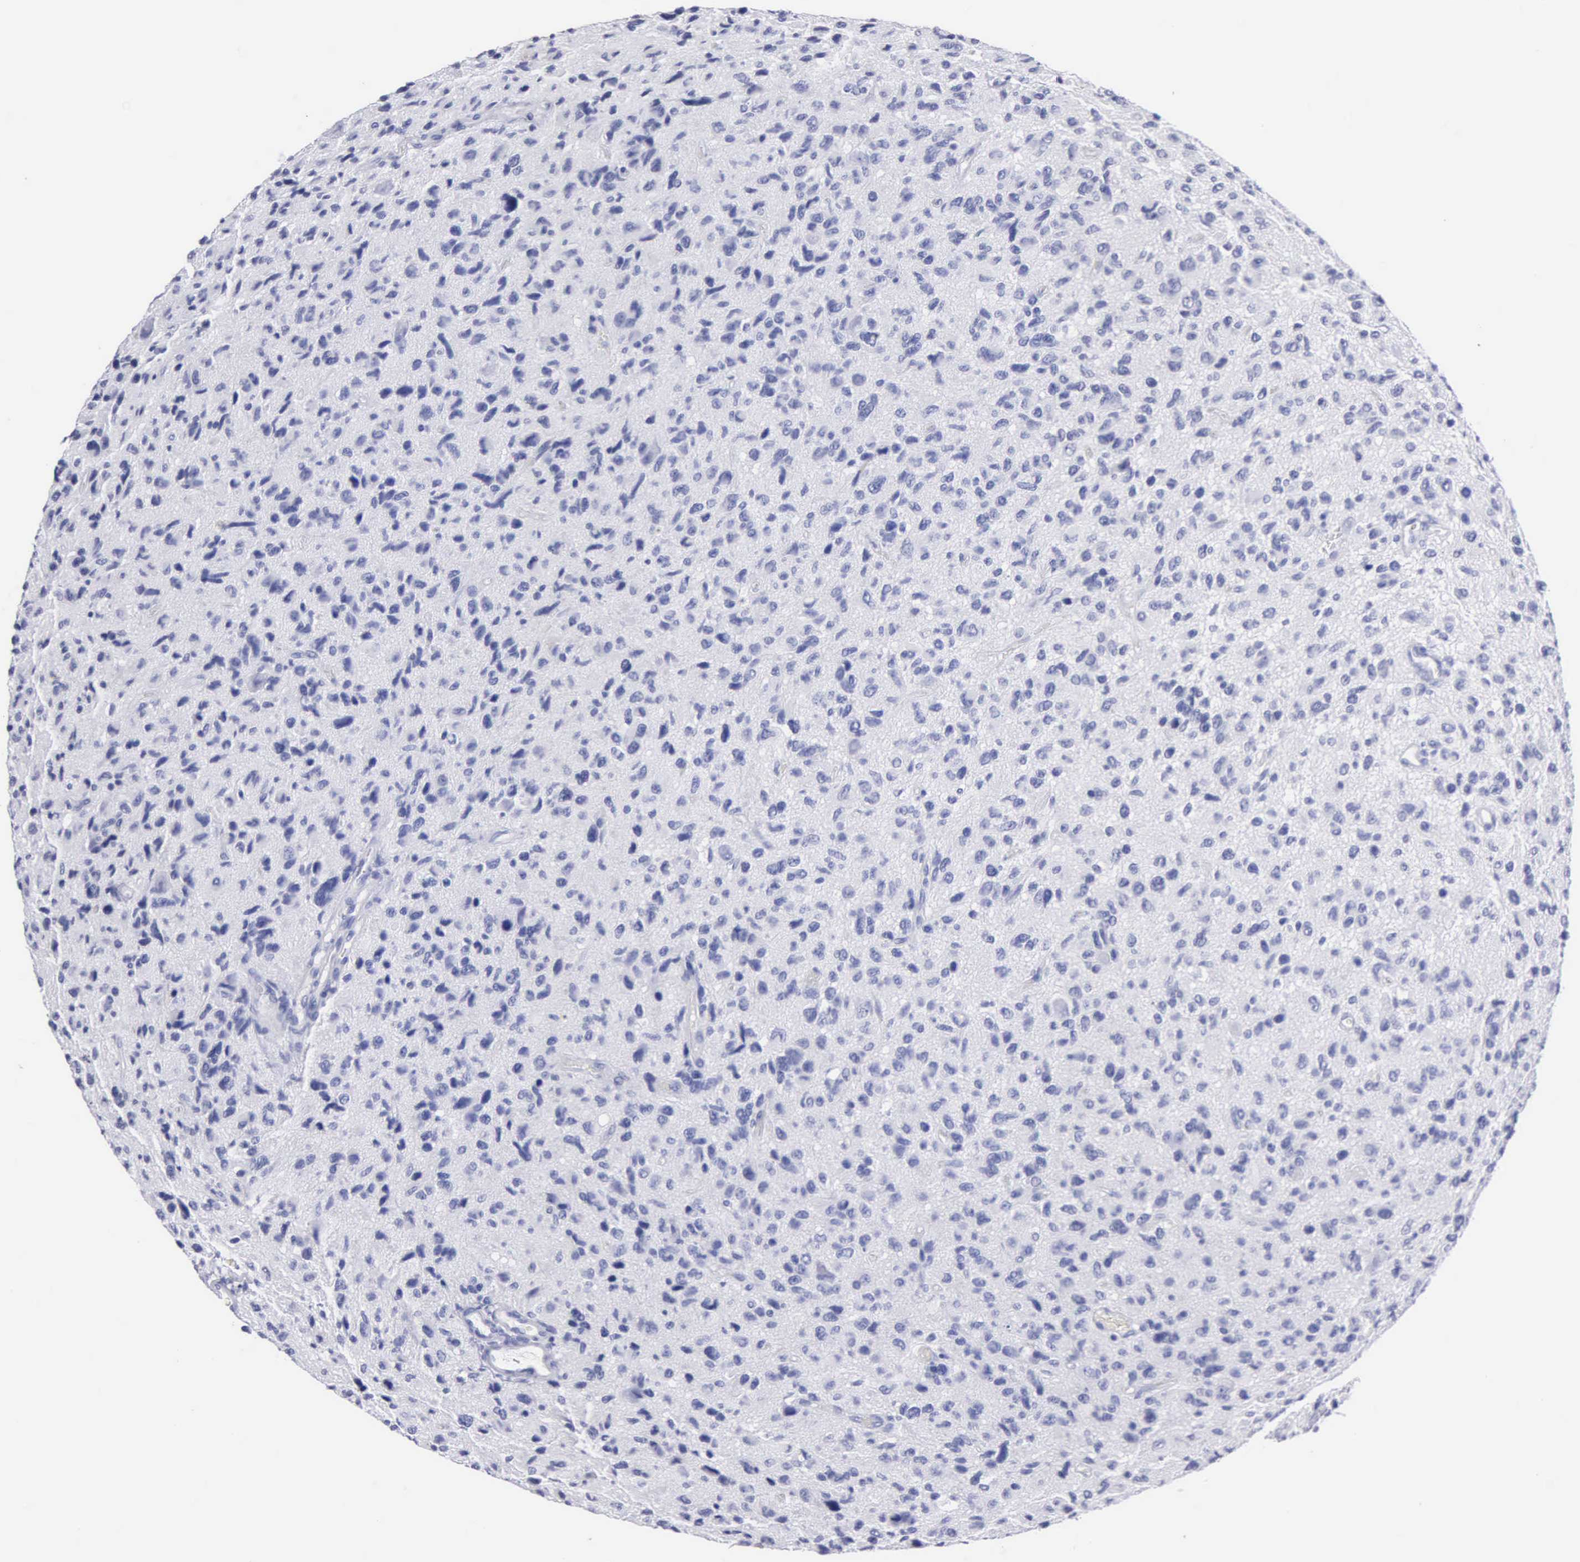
{"staining": {"intensity": "negative", "quantity": "none", "location": "none"}, "tissue": "glioma", "cell_type": "Tumor cells", "image_type": "cancer", "snomed": [{"axis": "morphology", "description": "Glioma, malignant, High grade"}, {"axis": "topography", "description": "Brain"}], "caption": "Tumor cells are negative for protein expression in human glioma.", "gene": "CYP19A1", "patient": {"sex": "female", "age": 60}}